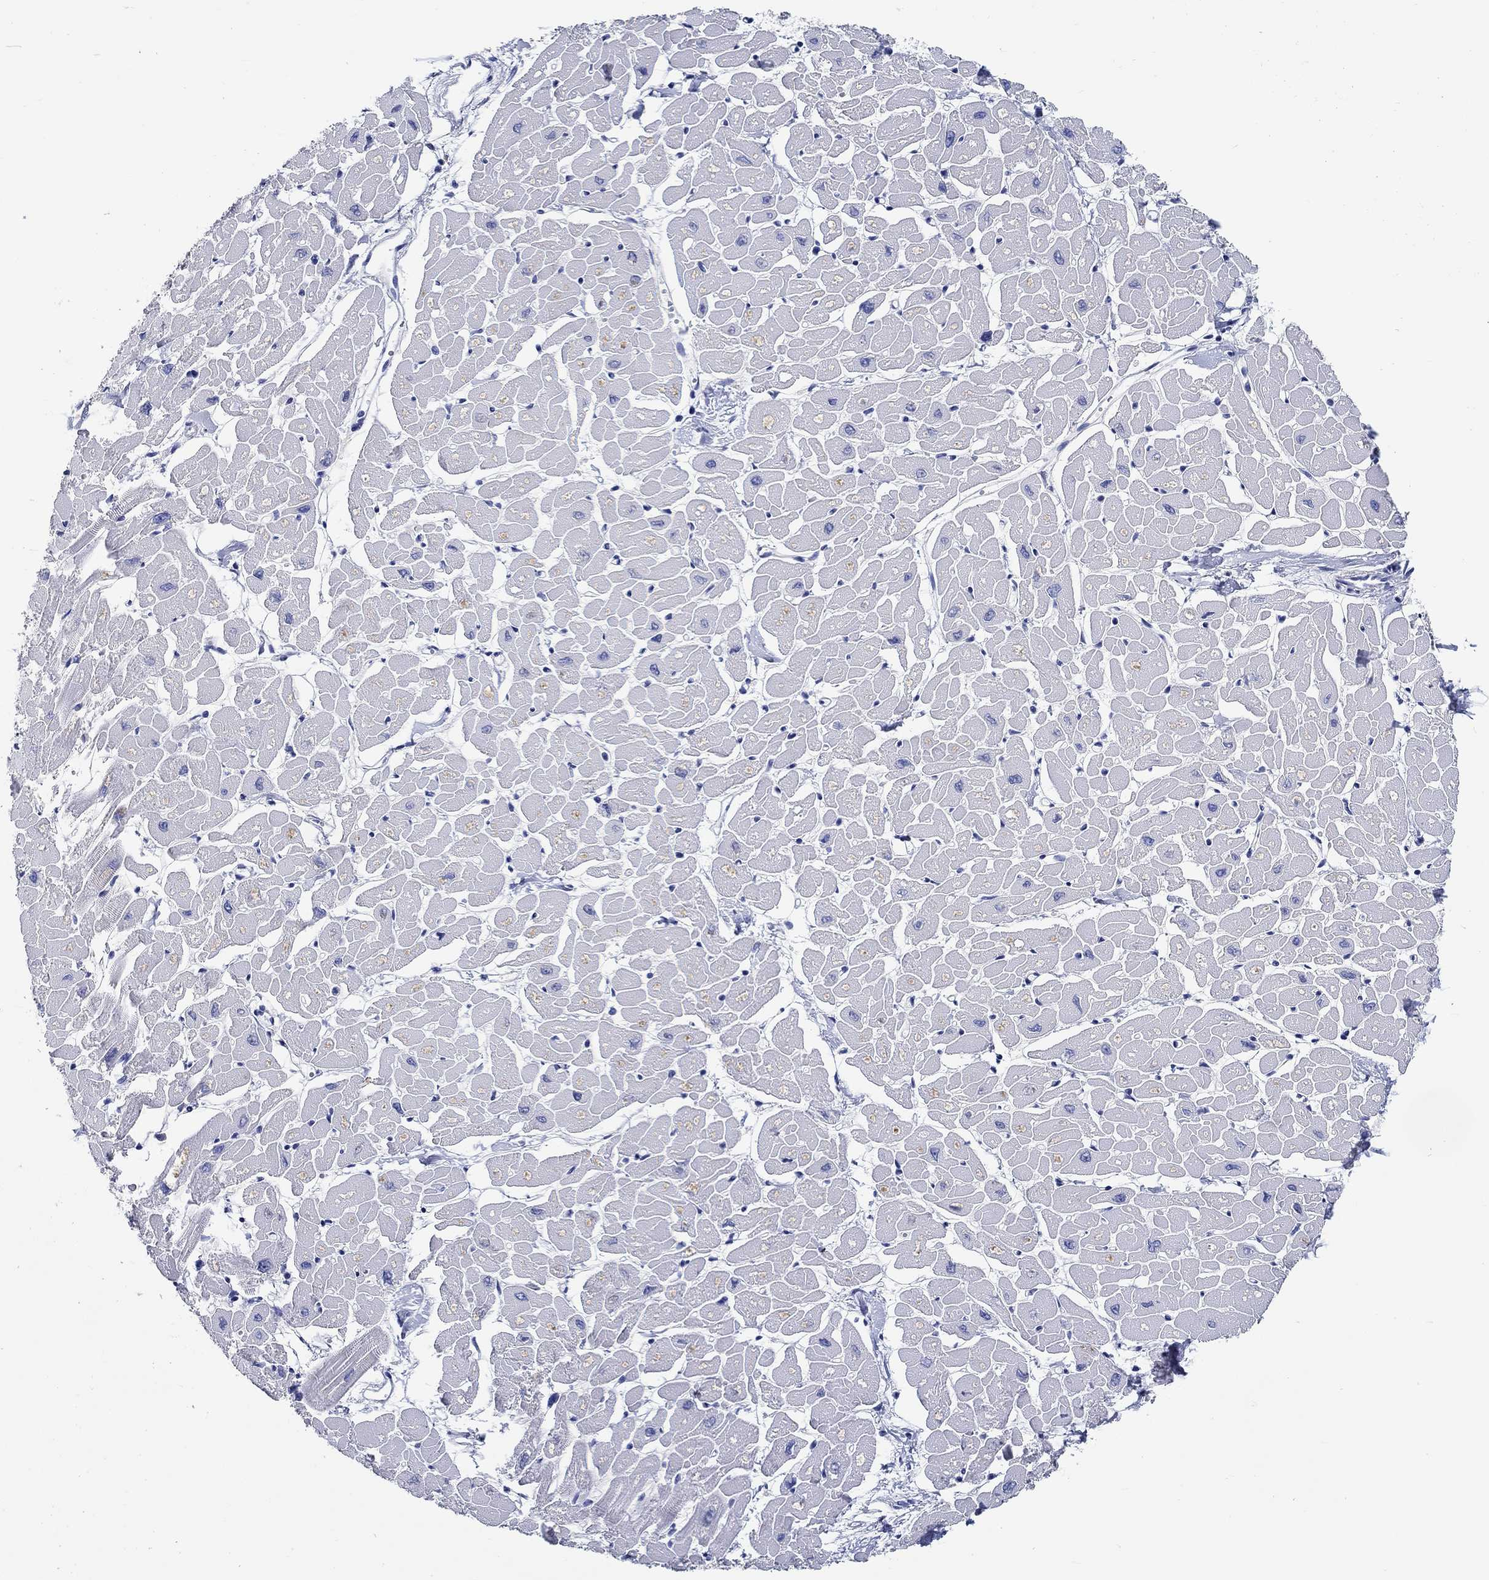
{"staining": {"intensity": "negative", "quantity": "none", "location": "none"}, "tissue": "heart muscle", "cell_type": "Cardiomyocytes", "image_type": "normal", "snomed": [{"axis": "morphology", "description": "Normal tissue, NOS"}, {"axis": "topography", "description": "Heart"}], "caption": "Cardiomyocytes show no significant protein positivity in benign heart muscle. (DAB (3,3'-diaminobenzidine) immunohistochemistry visualized using brightfield microscopy, high magnification).", "gene": "FBXO2", "patient": {"sex": "male", "age": 57}}